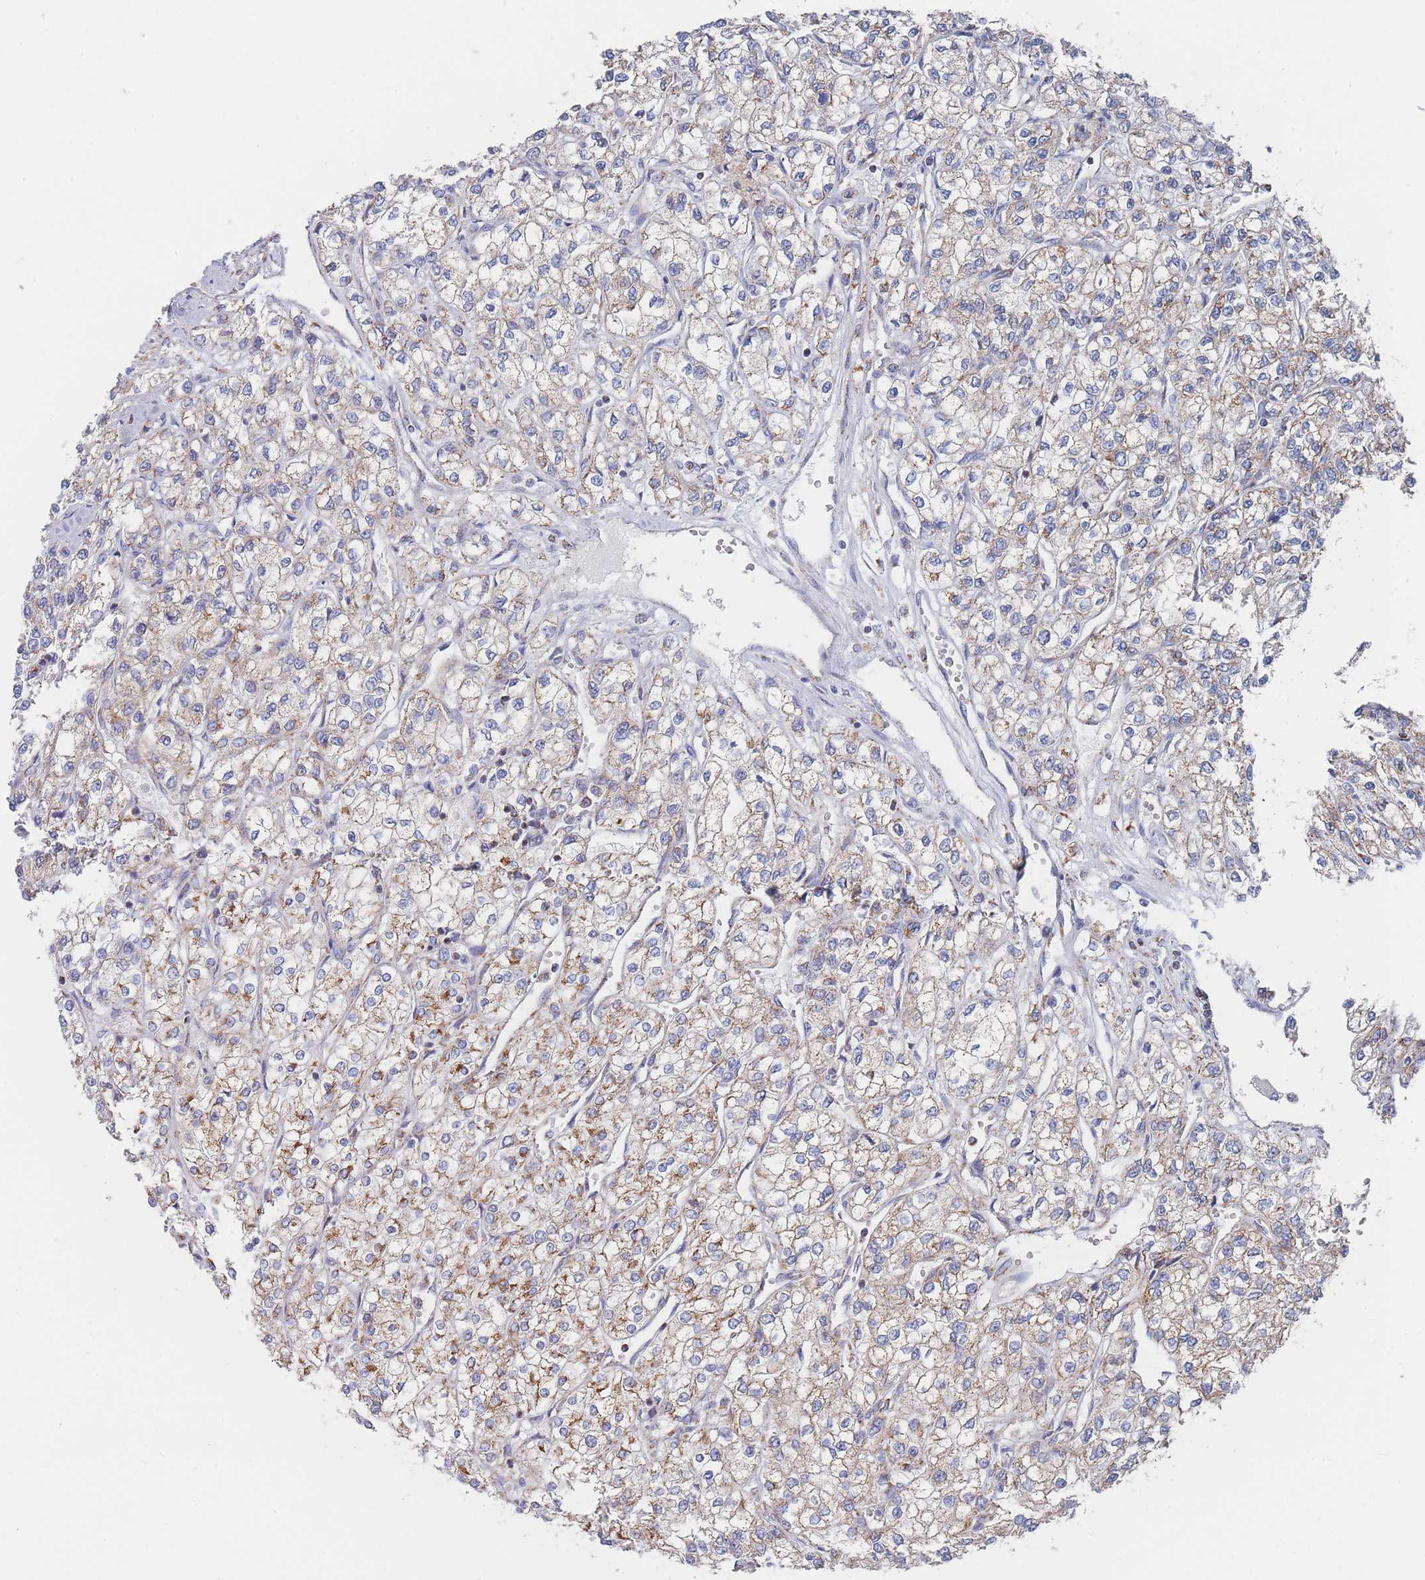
{"staining": {"intensity": "moderate", "quantity": "25%-75%", "location": "cytoplasmic/membranous"}, "tissue": "renal cancer", "cell_type": "Tumor cells", "image_type": "cancer", "snomed": [{"axis": "morphology", "description": "Adenocarcinoma, NOS"}, {"axis": "topography", "description": "Kidney"}], "caption": "The immunohistochemical stain highlights moderate cytoplasmic/membranous staining in tumor cells of renal cancer tissue.", "gene": "IKZF4", "patient": {"sex": "male", "age": 80}}